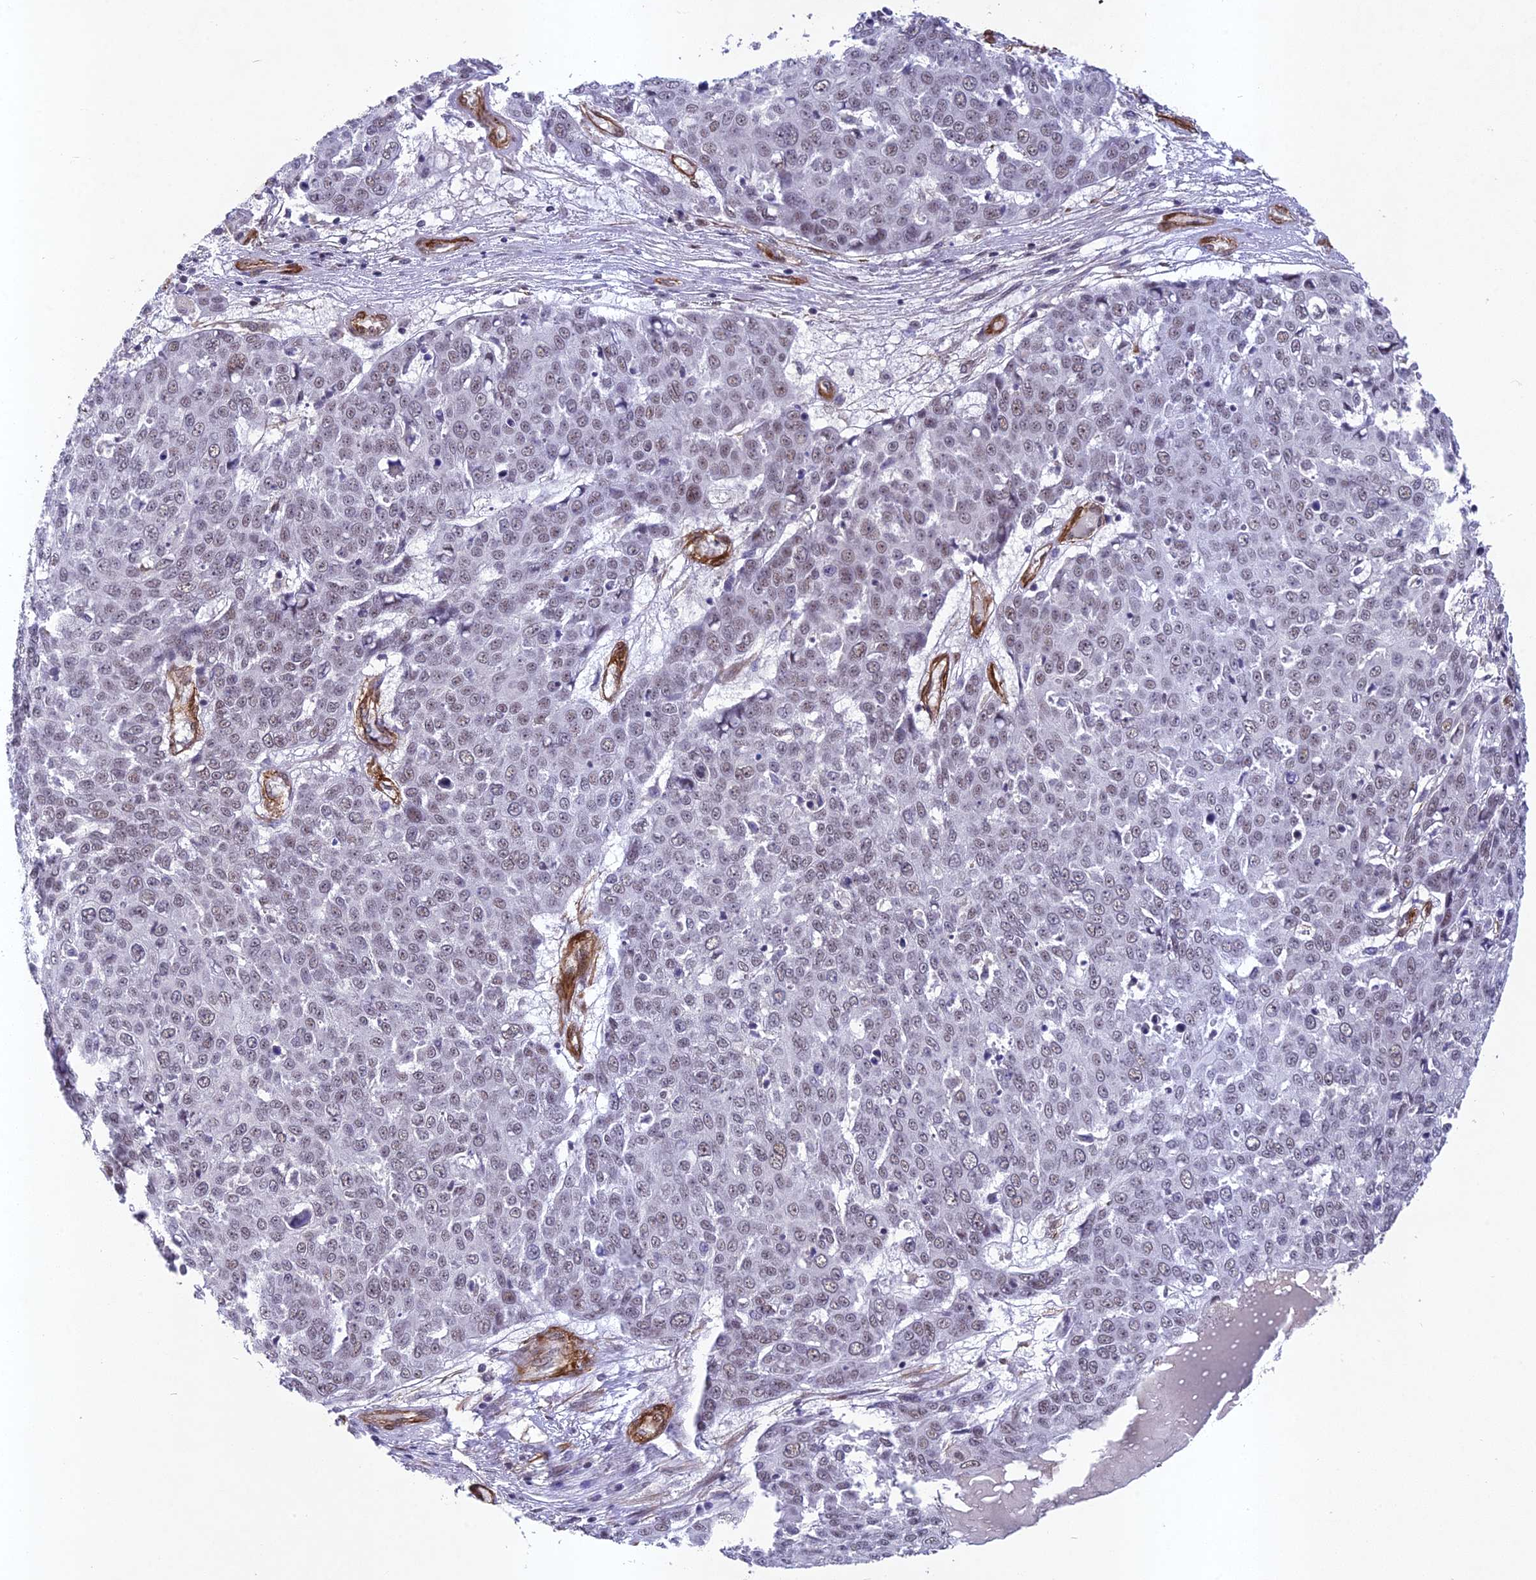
{"staining": {"intensity": "weak", "quantity": "<25%", "location": "nuclear"}, "tissue": "skin cancer", "cell_type": "Tumor cells", "image_type": "cancer", "snomed": [{"axis": "morphology", "description": "Squamous cell carcinoma, NOS"}, {"axis": "topography", "description": "Skin"}], "caption": "Immunohistochemical staining of human skin squamous cell carcinoma shows no significant staining in tumor cells.", "gene": "TNS1", "patient": {"sex": "male", "age": 71}}